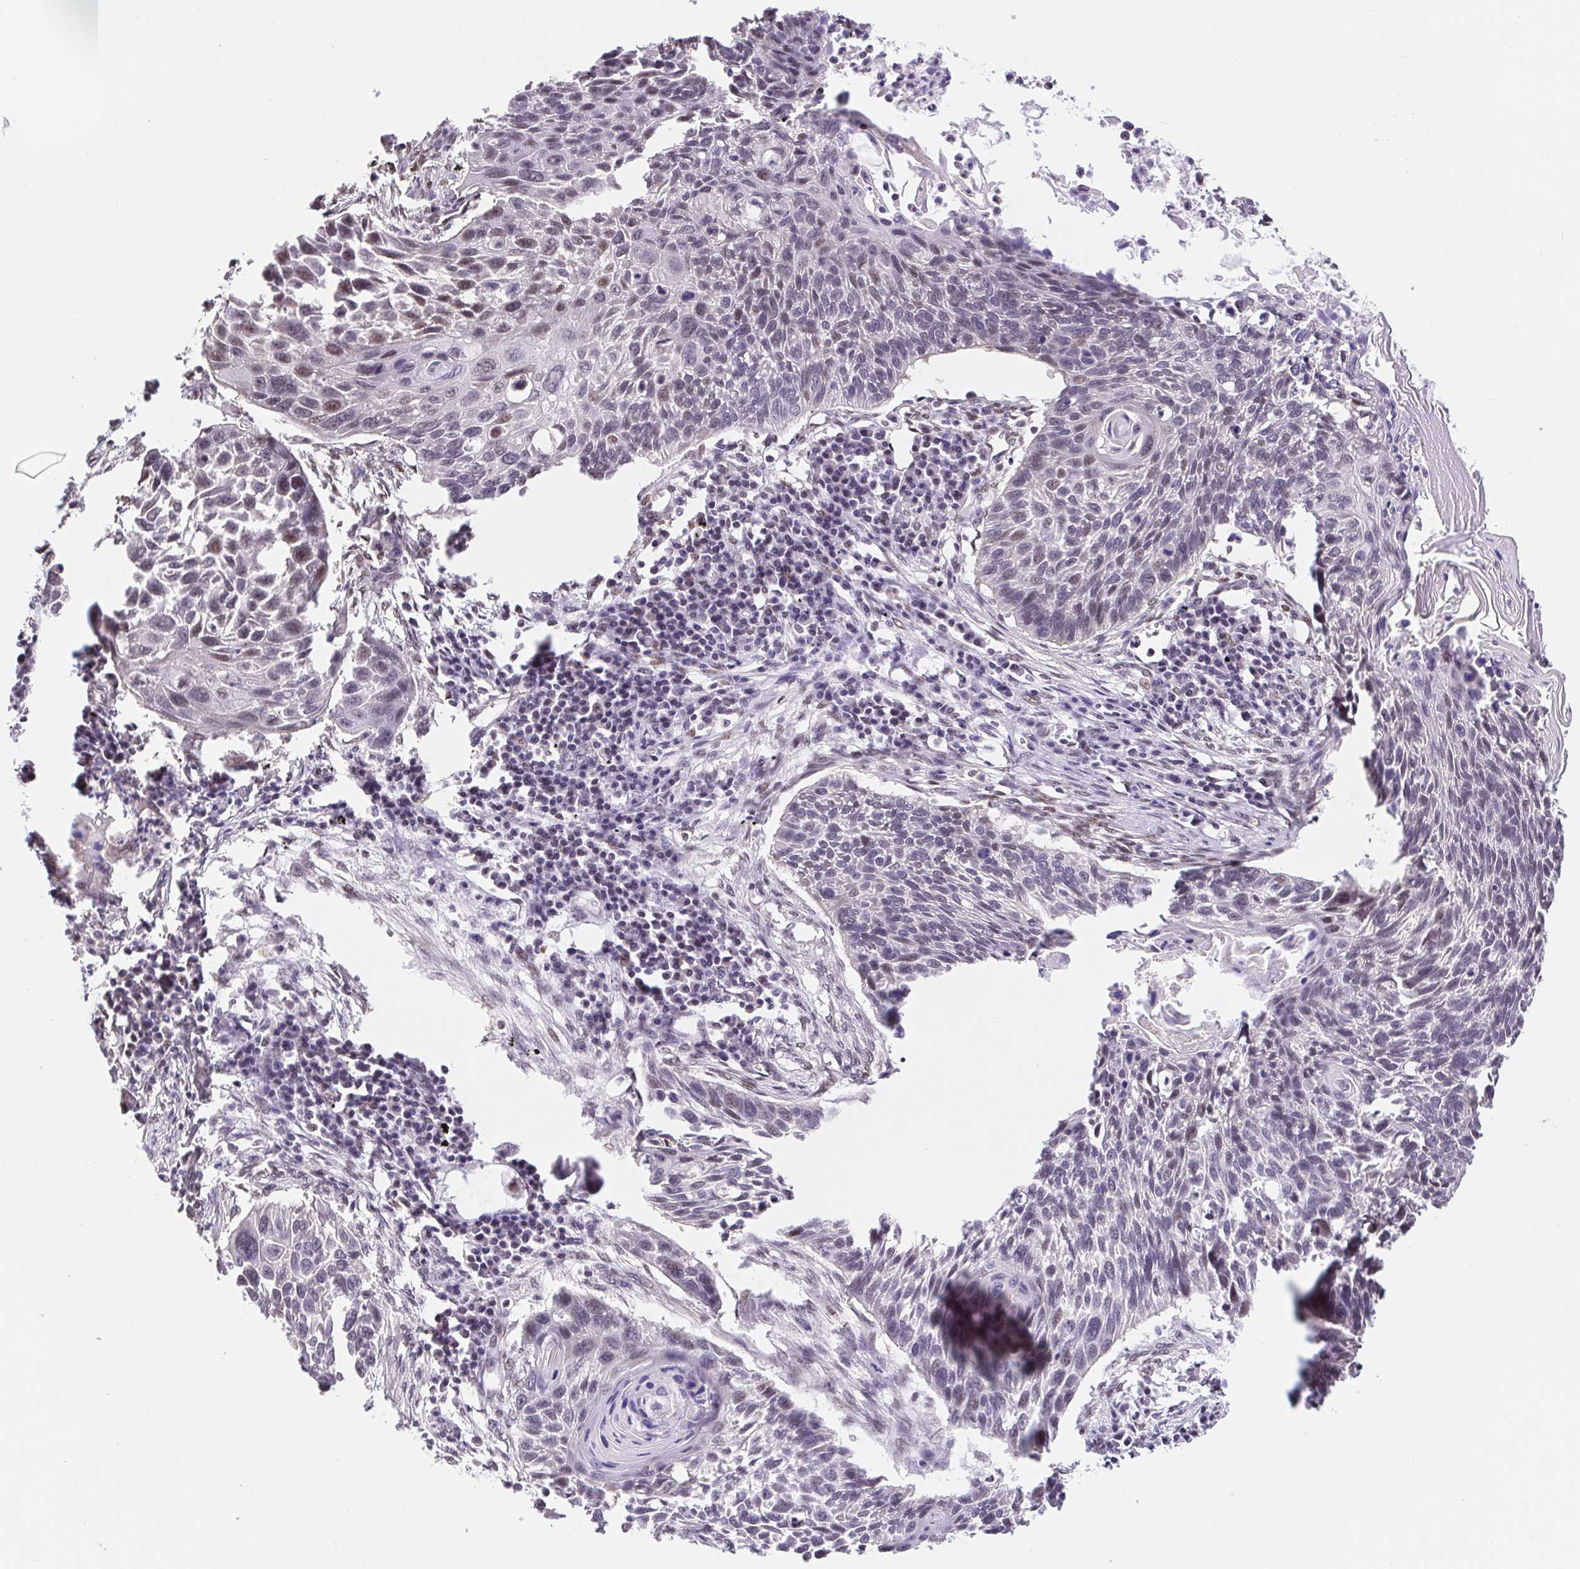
{"staining": {"intensity": "weak", "quantity": "<25%", "location": "nuclear"}, "tissue": "lung cancer", "cell_type": "Tumor cells", "image_type": "cancer", "snomed": [{"axis": "morphology", "description": "Squamous cell carcinoma, NOS"}, {"axis": "topography", "description": "Lung"}], "caption": "Human lung squamous cell carcinoma stained for a protein using immunohistochemistry reveals no staining in tumor cells.", "gene": "CAND1", "patient": {"sex": "male", "age": 78}}